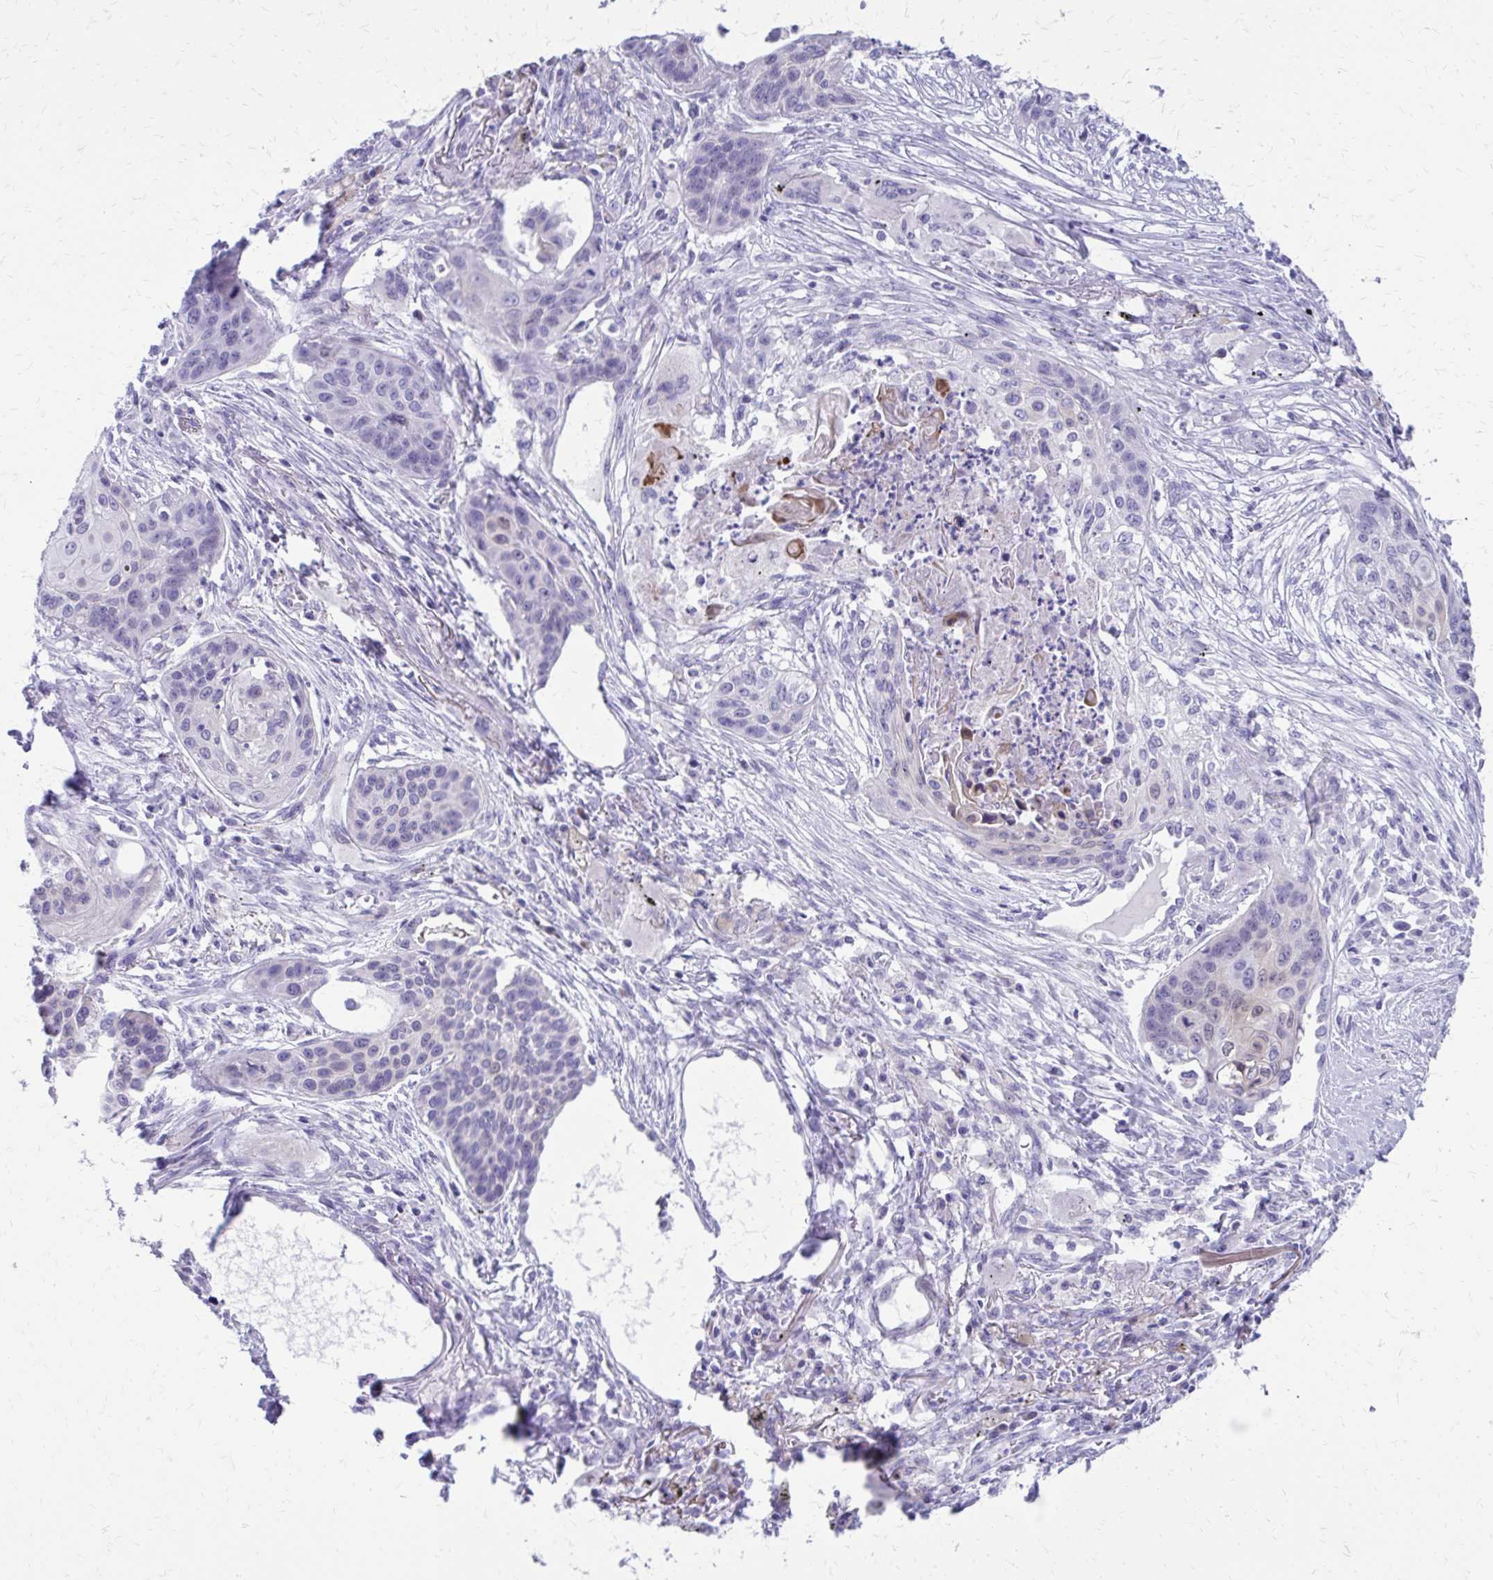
{"staining": {"intensity": "negative", "quantity": "none", "location": "none"}, "tissue": "lung cancer", "cell_type": "Tumor cells", "image_type": "cancer", "snomed": [{"axis": "morphology", "description": "Squamous cell carcinoma, NOS"}, {"axis": "topography", "description": "Lung"}], "caption": "Lung cancer was stained to show a protein in brown. There is no significant positivity in tumor cells.", "gene": "LCN15", "patient": {"sex": "male", "age": 71}}